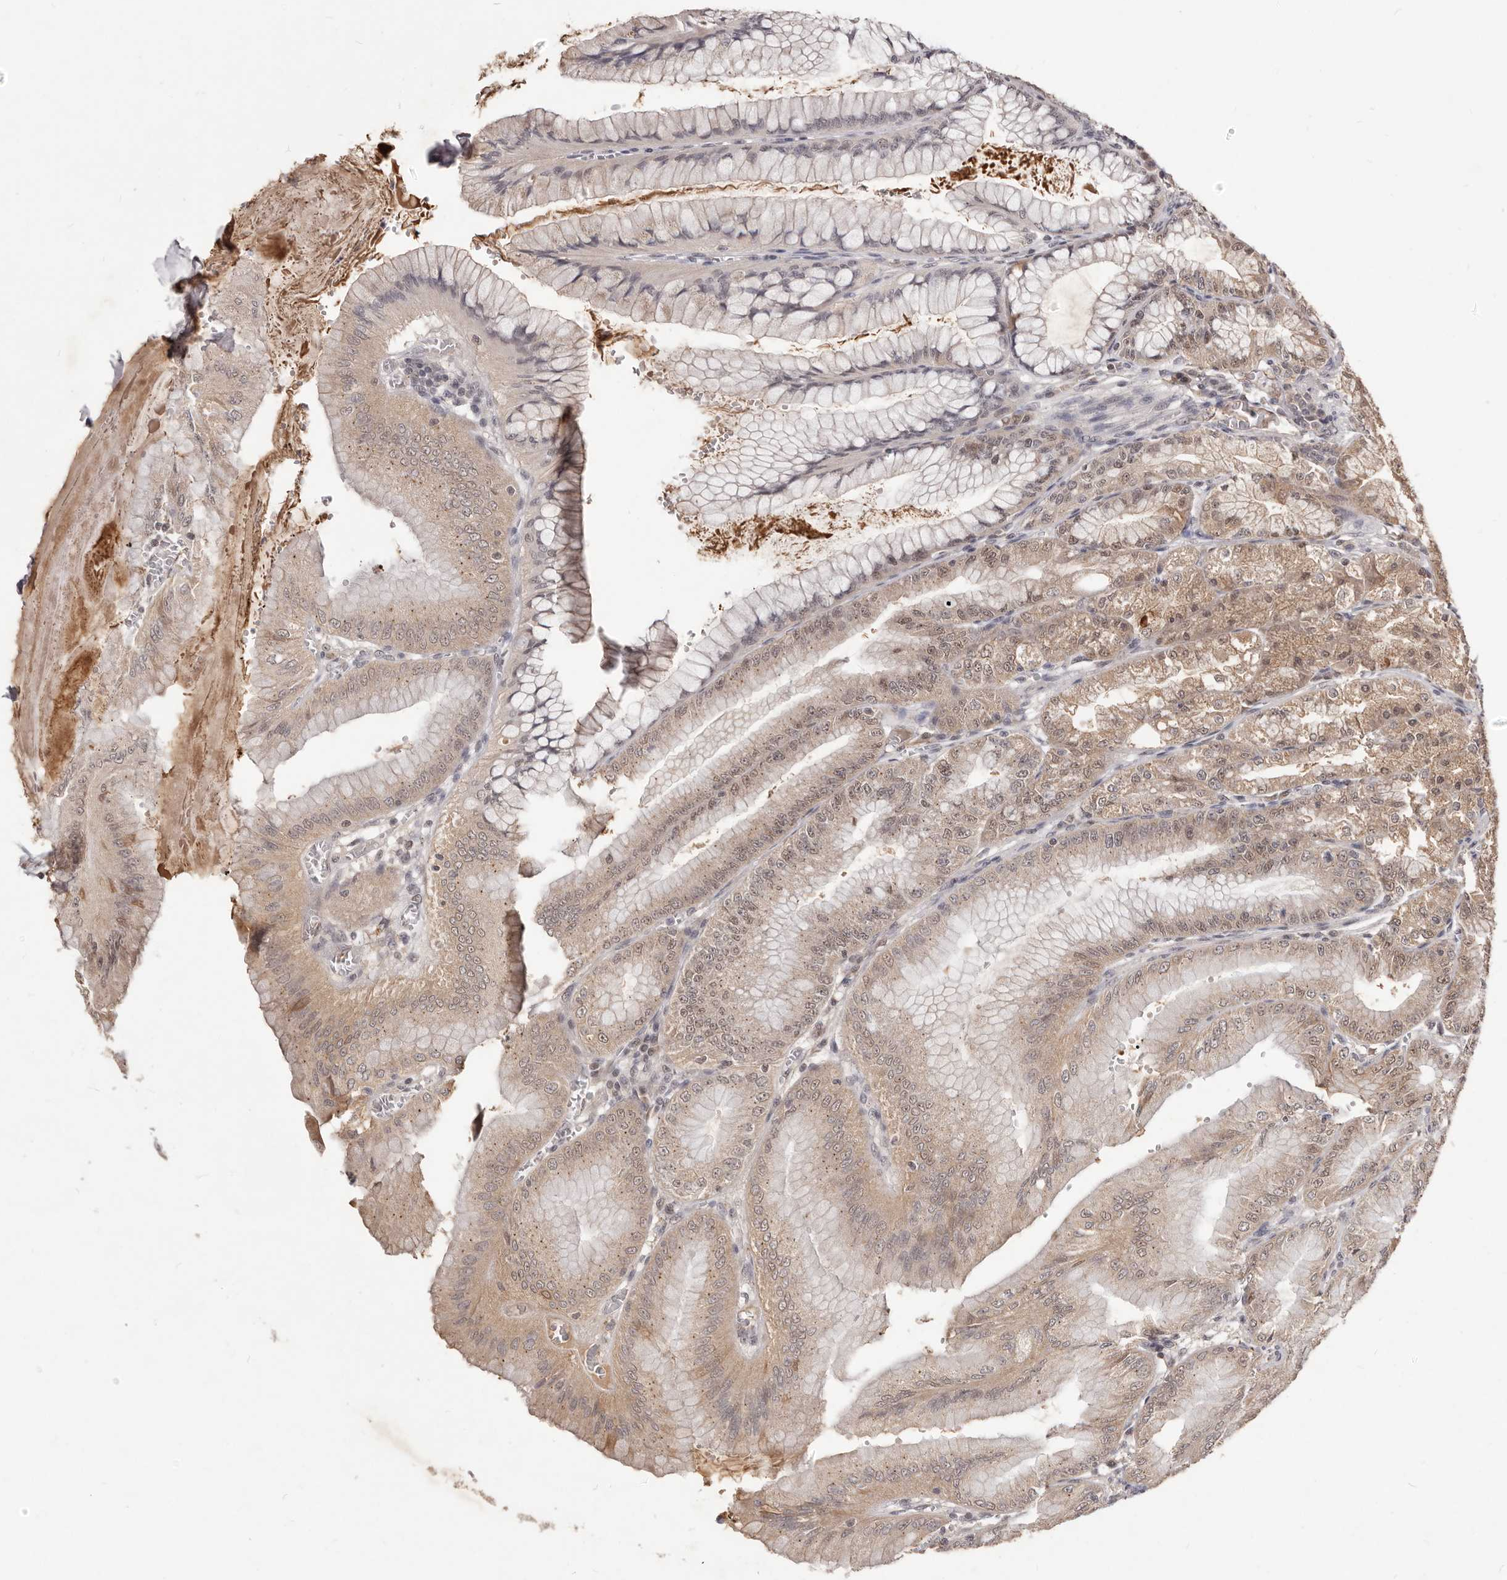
{"staining": {"intensity": "moderate", "quantity": ">75%", "location": "cytoplasmic/membranous,nuclear"}, "tissue": "stomach", "cell_type": "Glandular cells", "image_type": "normal", "snomed": [{"axis": "morphology", "description": "Normal tissue, NOS"}, {"axis": "topography", "description": "Stomach, lower"}], "caption": "Protein analysis of normal stomach demonstrates moderate cytoplasmic/membranous,nuclear expression in about >75% of glandular cells. Using DAB (3,3'-diaminobenzidine) (brown) and hematoxylin (blue) stains, captured at high magnification using brightfield microscopy.", "gene": "TSPAN13", "patient": {"sex": "male", "age": 71}}